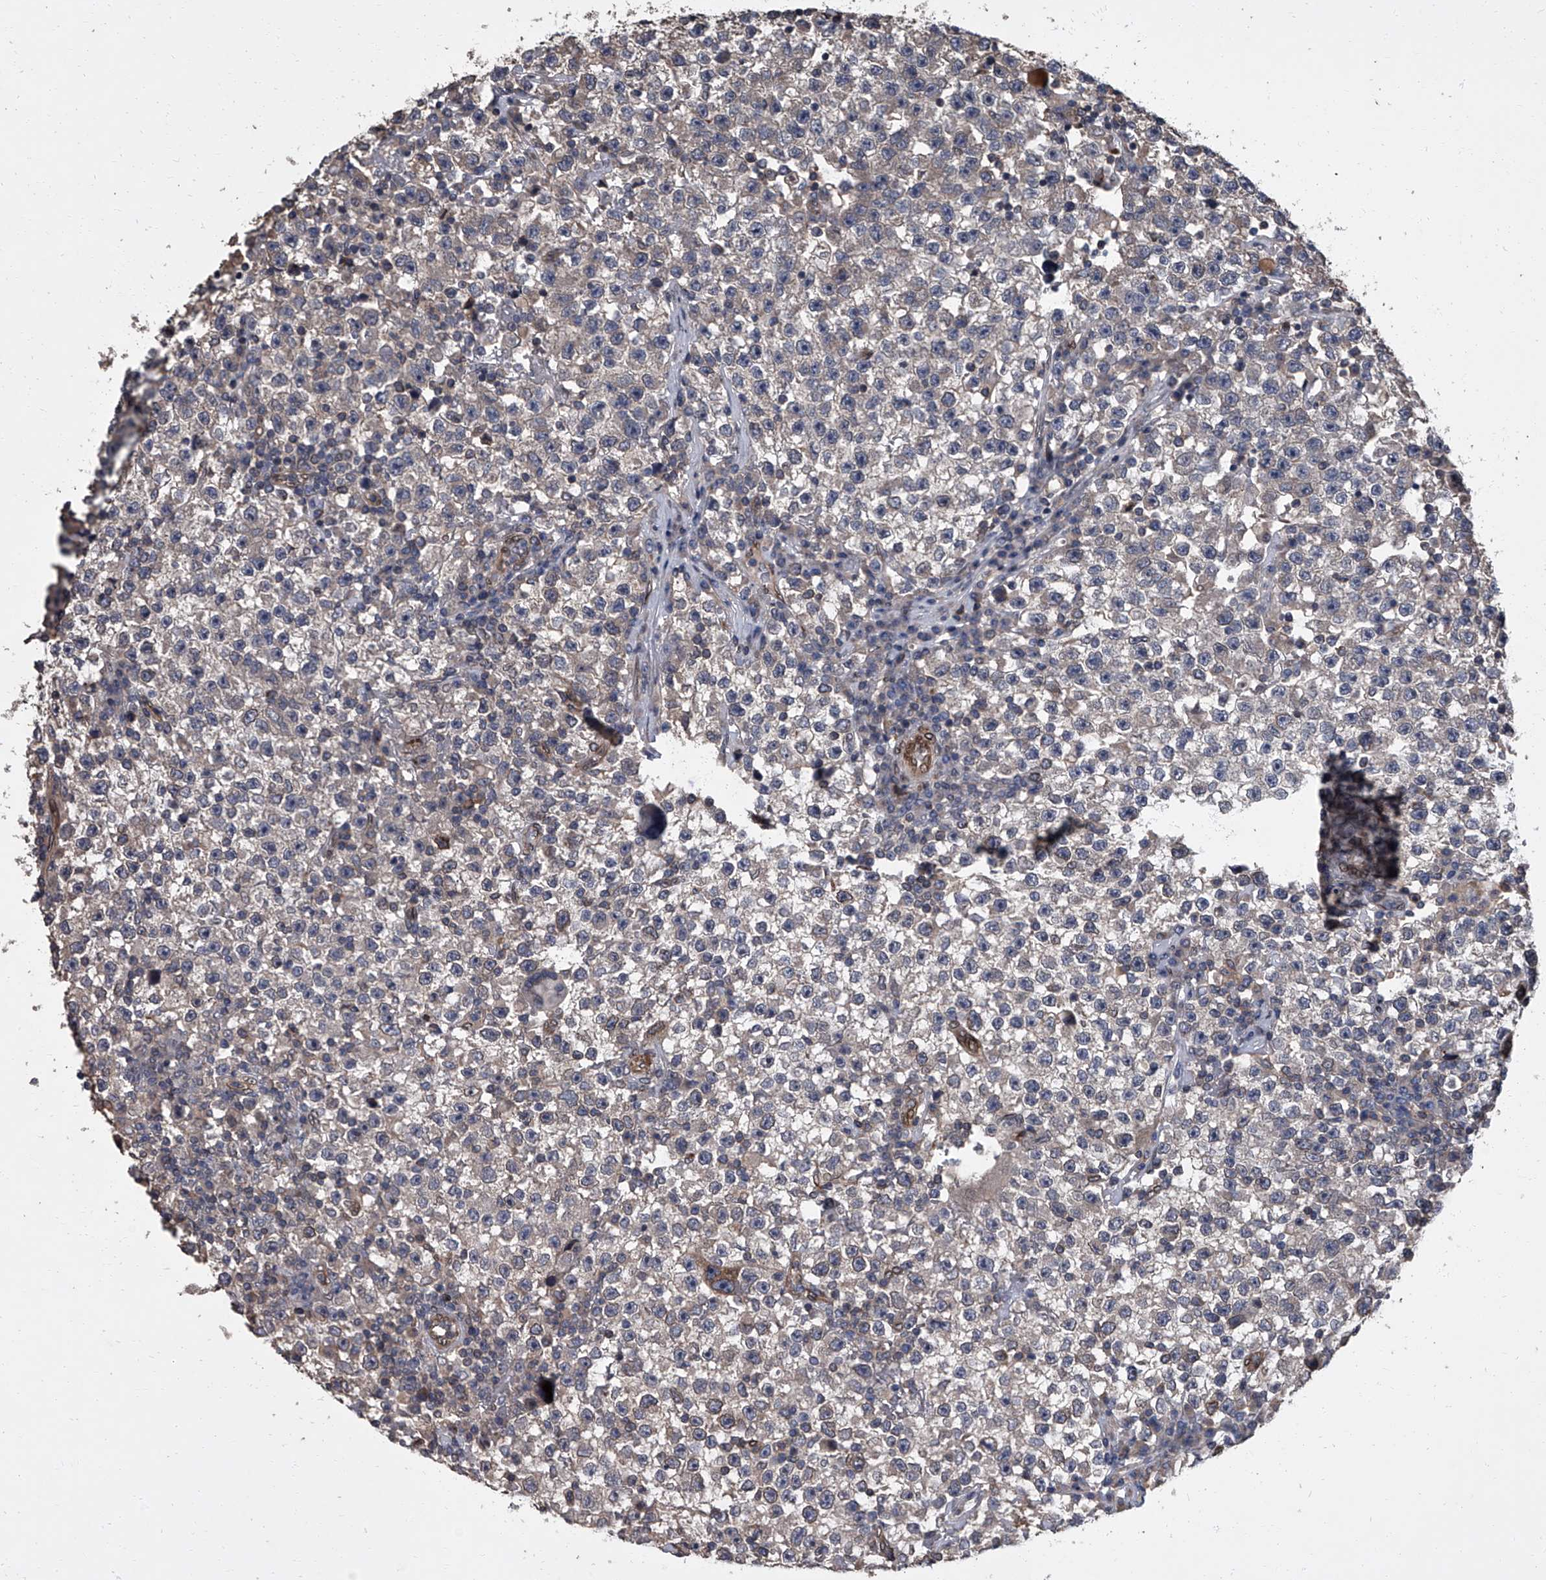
{"staining": {"intensity": "negative", "quantity": "none", "location": "none"}, "tissue": "testis cancer", "cell_type": "Tumor cells", "image_type": "cancer", "snomed": [{"axis": "morphology", "description": "Seminoma, NOS"}, {"axis": "topography", "description": "Testis"}], "caption": "IHC of testis cancer (seminoma) exhibits no expression in tumor cells.", "gene": "LRRC8C", "patient": {"sex": "male", "age": 22}}